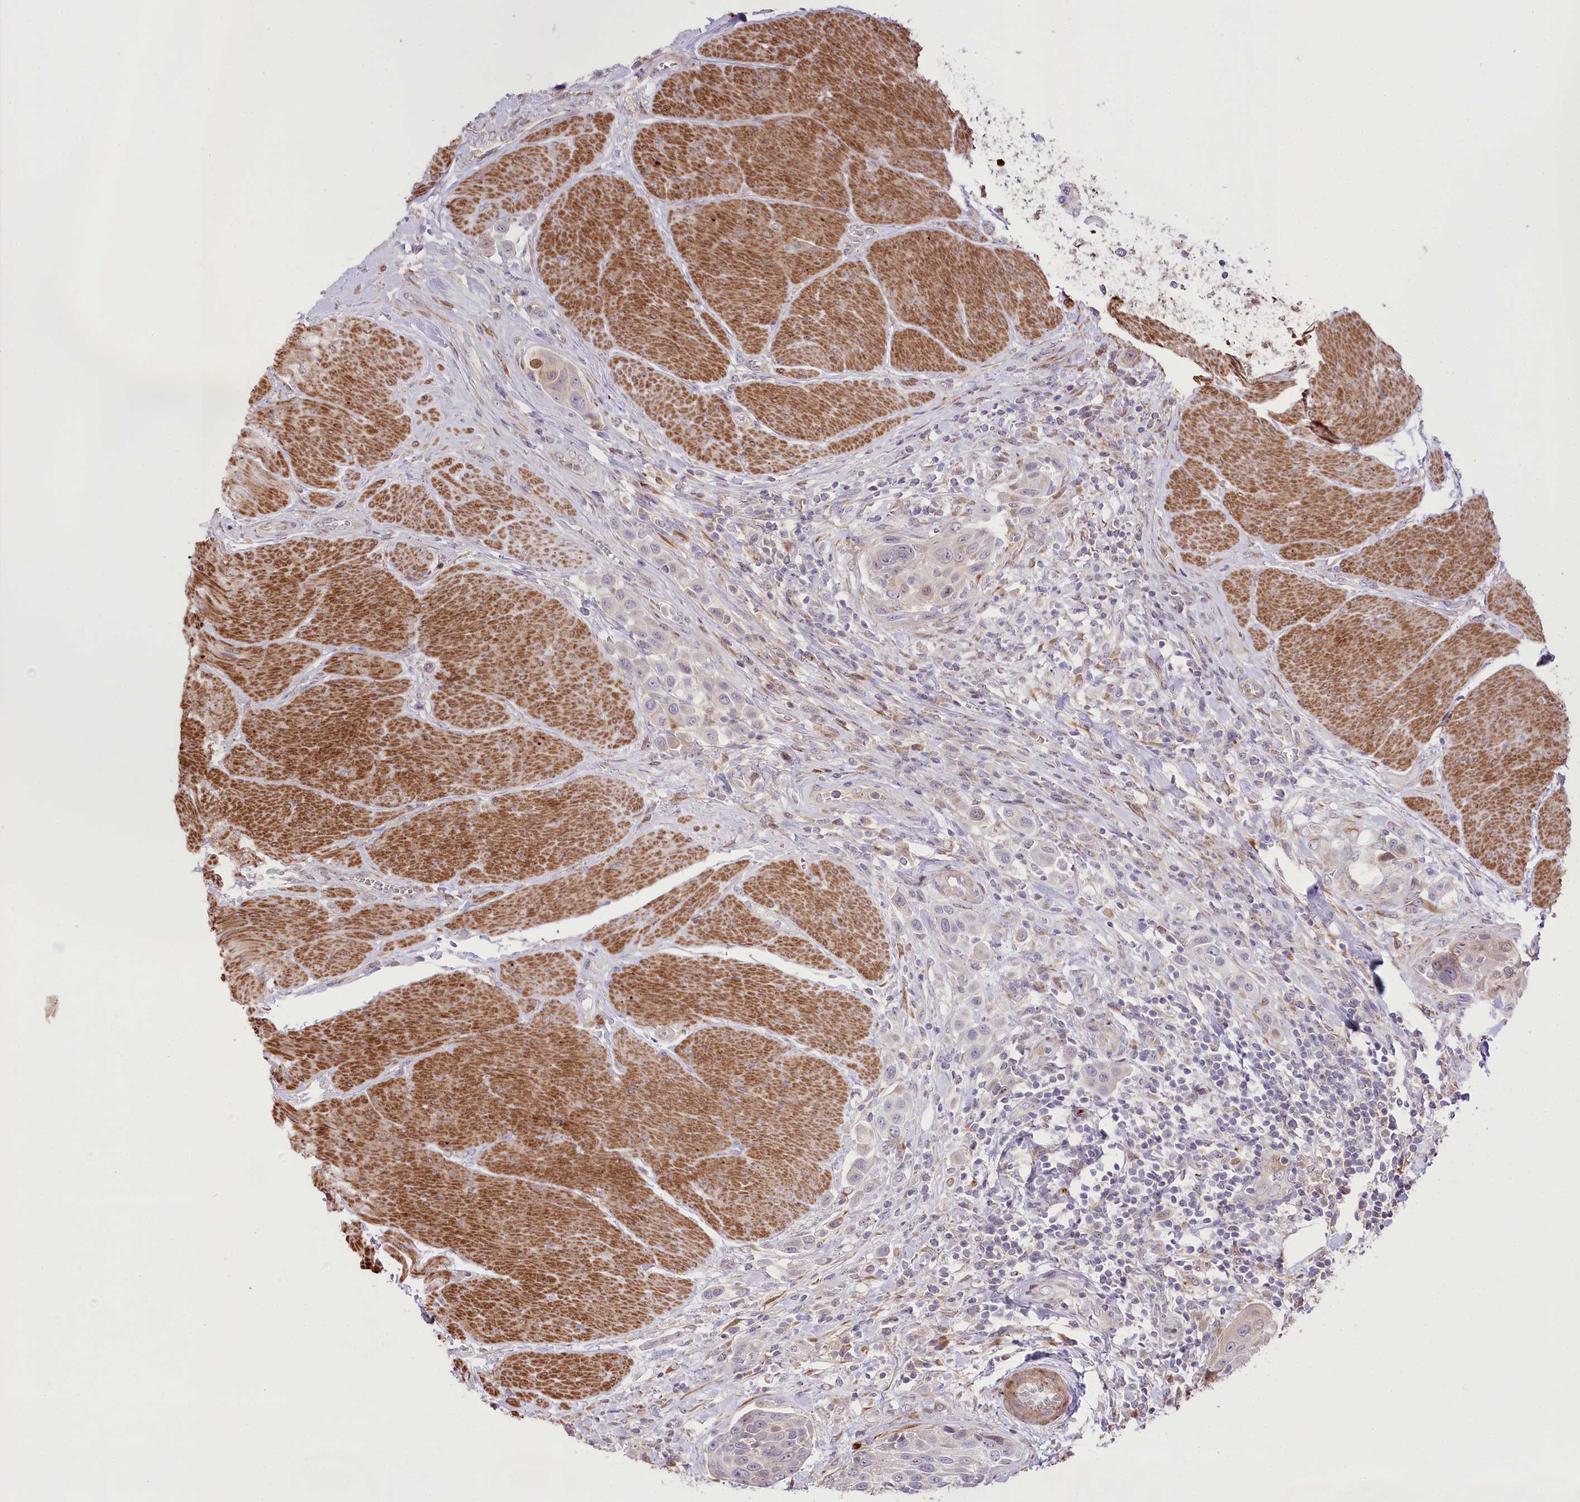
{"staining": {"intensity": "negative", "quantity": "none", "location": "none"}, "tissue": "urothelial cancer", "cell_type": "Tumor cells", "image_type": "cancer", "snomed": [{"axis": "morphology", "description": "Urothelial carcinoma, High grade"}, {"axis": "topography", "description": "Urinary bladder"}], "caption": "An immunohistochemistry image of urothelial cancer is shown. There is no staining in tumor cells of urothelial cancer.", "gene": "RNF24", "patient": {"sex": "male", "age": 50}}